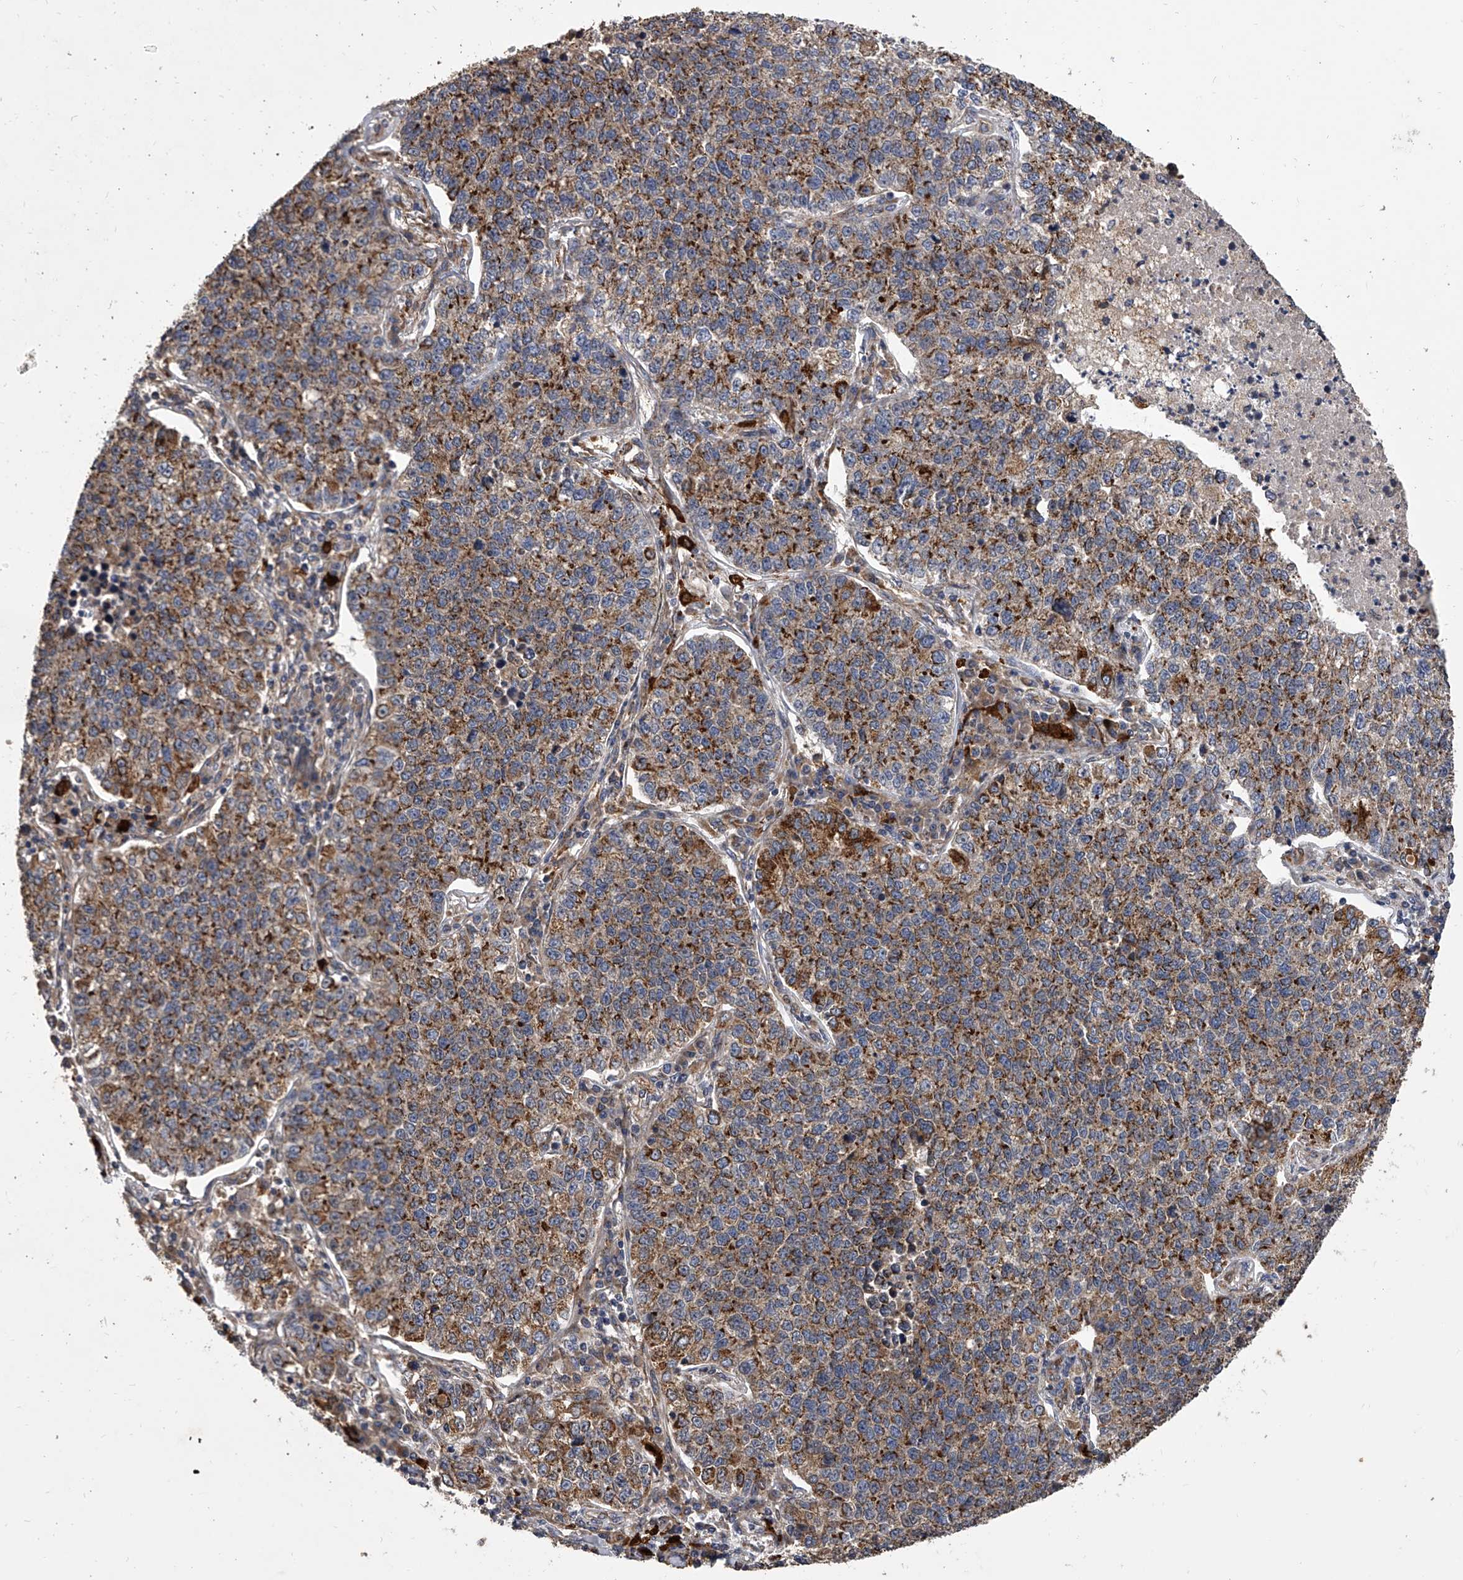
{"staining": {"intensity": "moderate", "quantity": ">75%", "location": "cytoplasmic/membranous"}, "tissue": "lung cancer", "cell_type": "Tumor cells", "image_type": "cancer", "snomed": [{"axis": "morphology", "description": "Adenocarcinoma, NOS"}, {"axis": "topography", "description": "Lung"}], "caption": "Lung cancer stained for a protein exhibits moderate cytoplasmic/membranous positivity in tumor cells. The protein of interest is shown in brown color, while the nuclei are stained blue.", "gene": "EXOC4", "patient": {"sex": "male", "age": 49}}